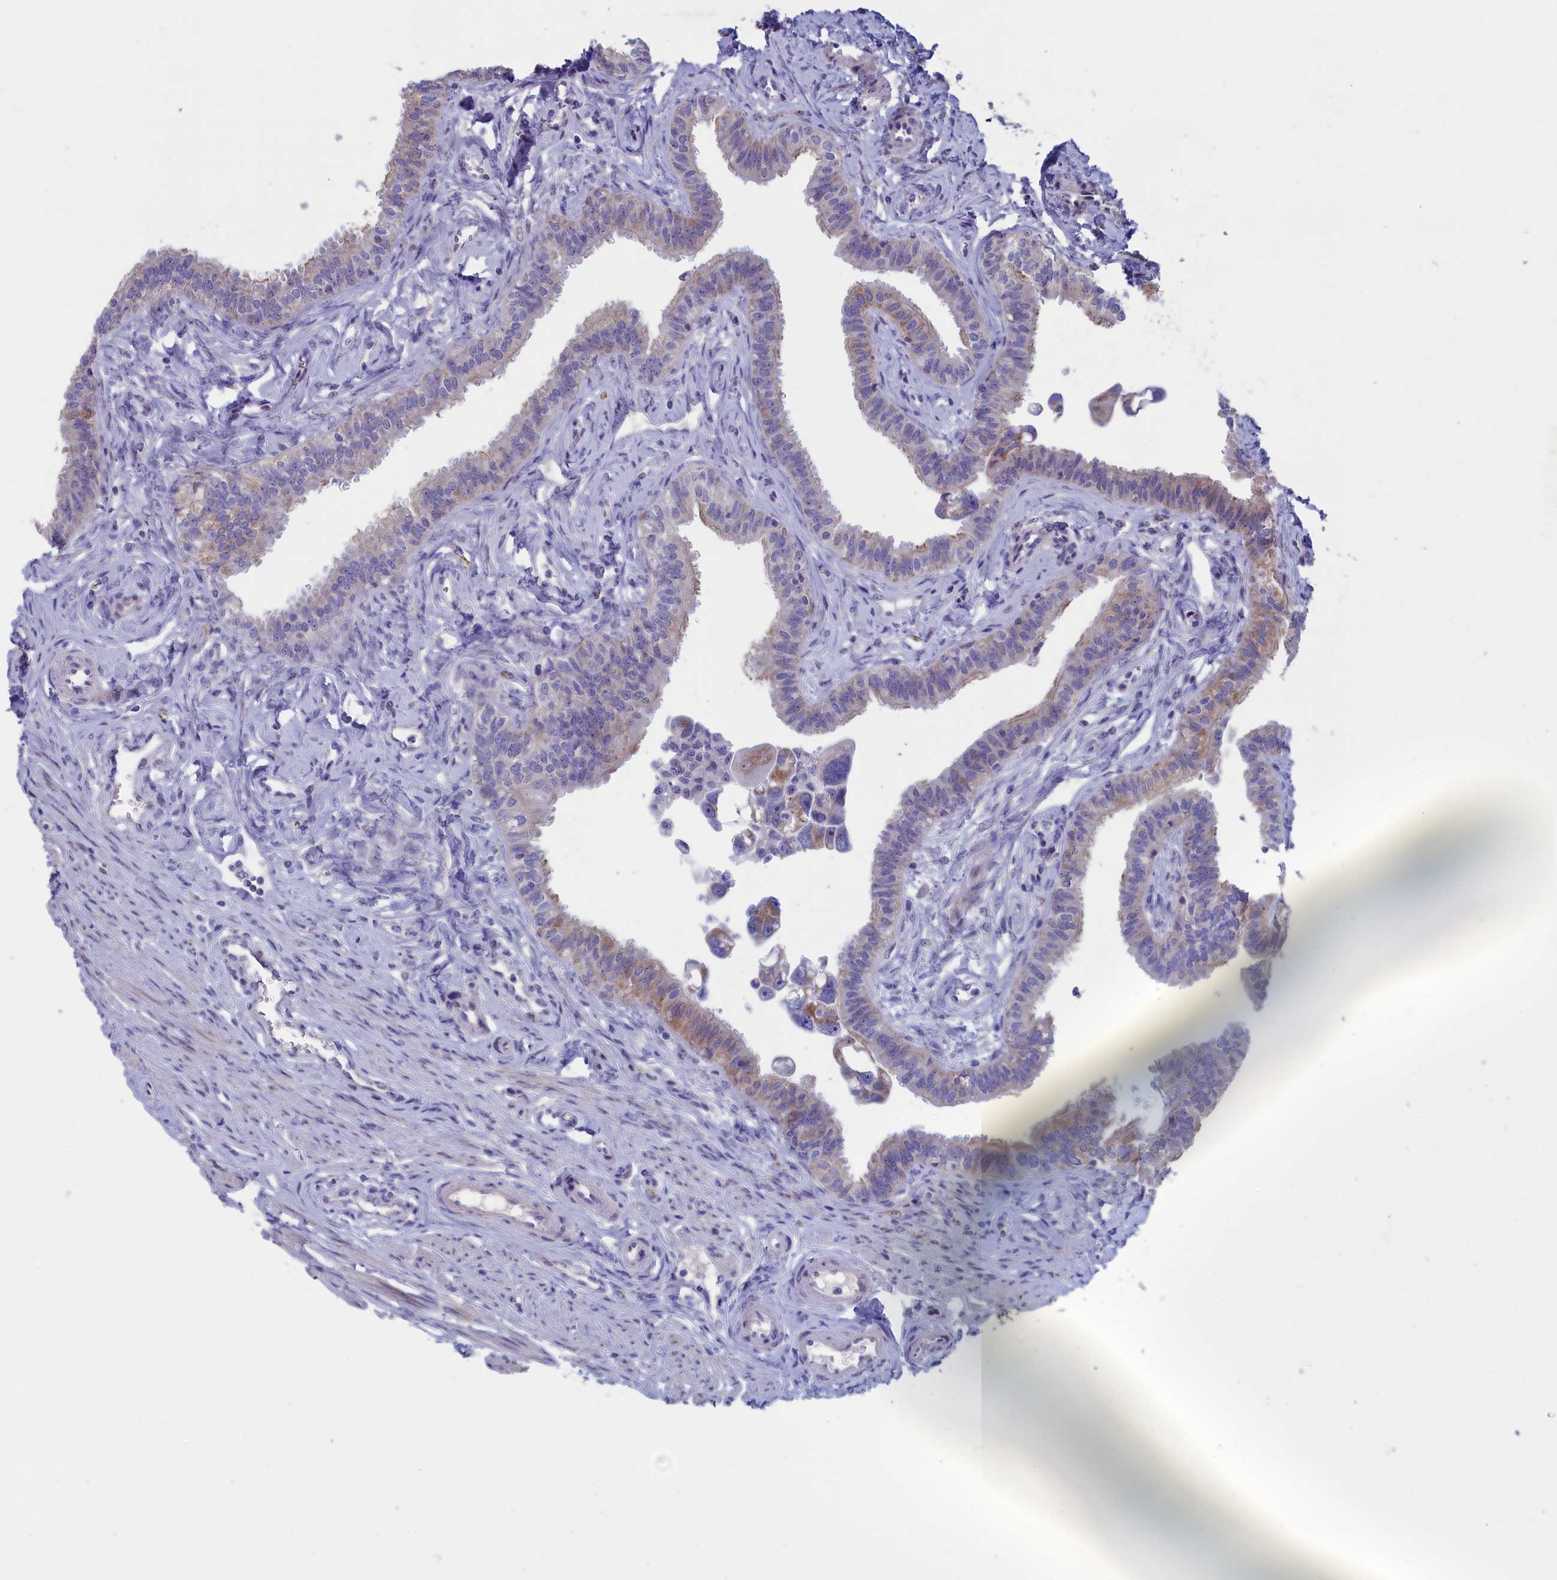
{"staining": {"intensity": "moderate", "quantity": "<25%", "location": "cytoplasmic/membranous"}, "tissue": "fallopian tube", "cell_type": "Glandular cells", "image_type": "normal", "snomed": [{"axis": "morphology", "description": "Normal tissue, NOS"}, {"axis": "morphology", "description": "Carcinoma, NOS"}, {"axis": "topography", "description": "Fallopian tube"}, {"axis": "topography", "description": "Ovary"}], "caption": "DAB immunohistochemical staining of normal fallopian tube demonstrates moderate cytoplasmic/membranous protein staining in about <25% of glandular cells. The protein of interest is stained brown, and the nuclei are stained in blue (DAB (3,3'-diaminobenzidine) IHC with brightfield microscopy, high magnification).", "gene": "NIBAN3", "patient": {"sex": "female", "age": 59}}